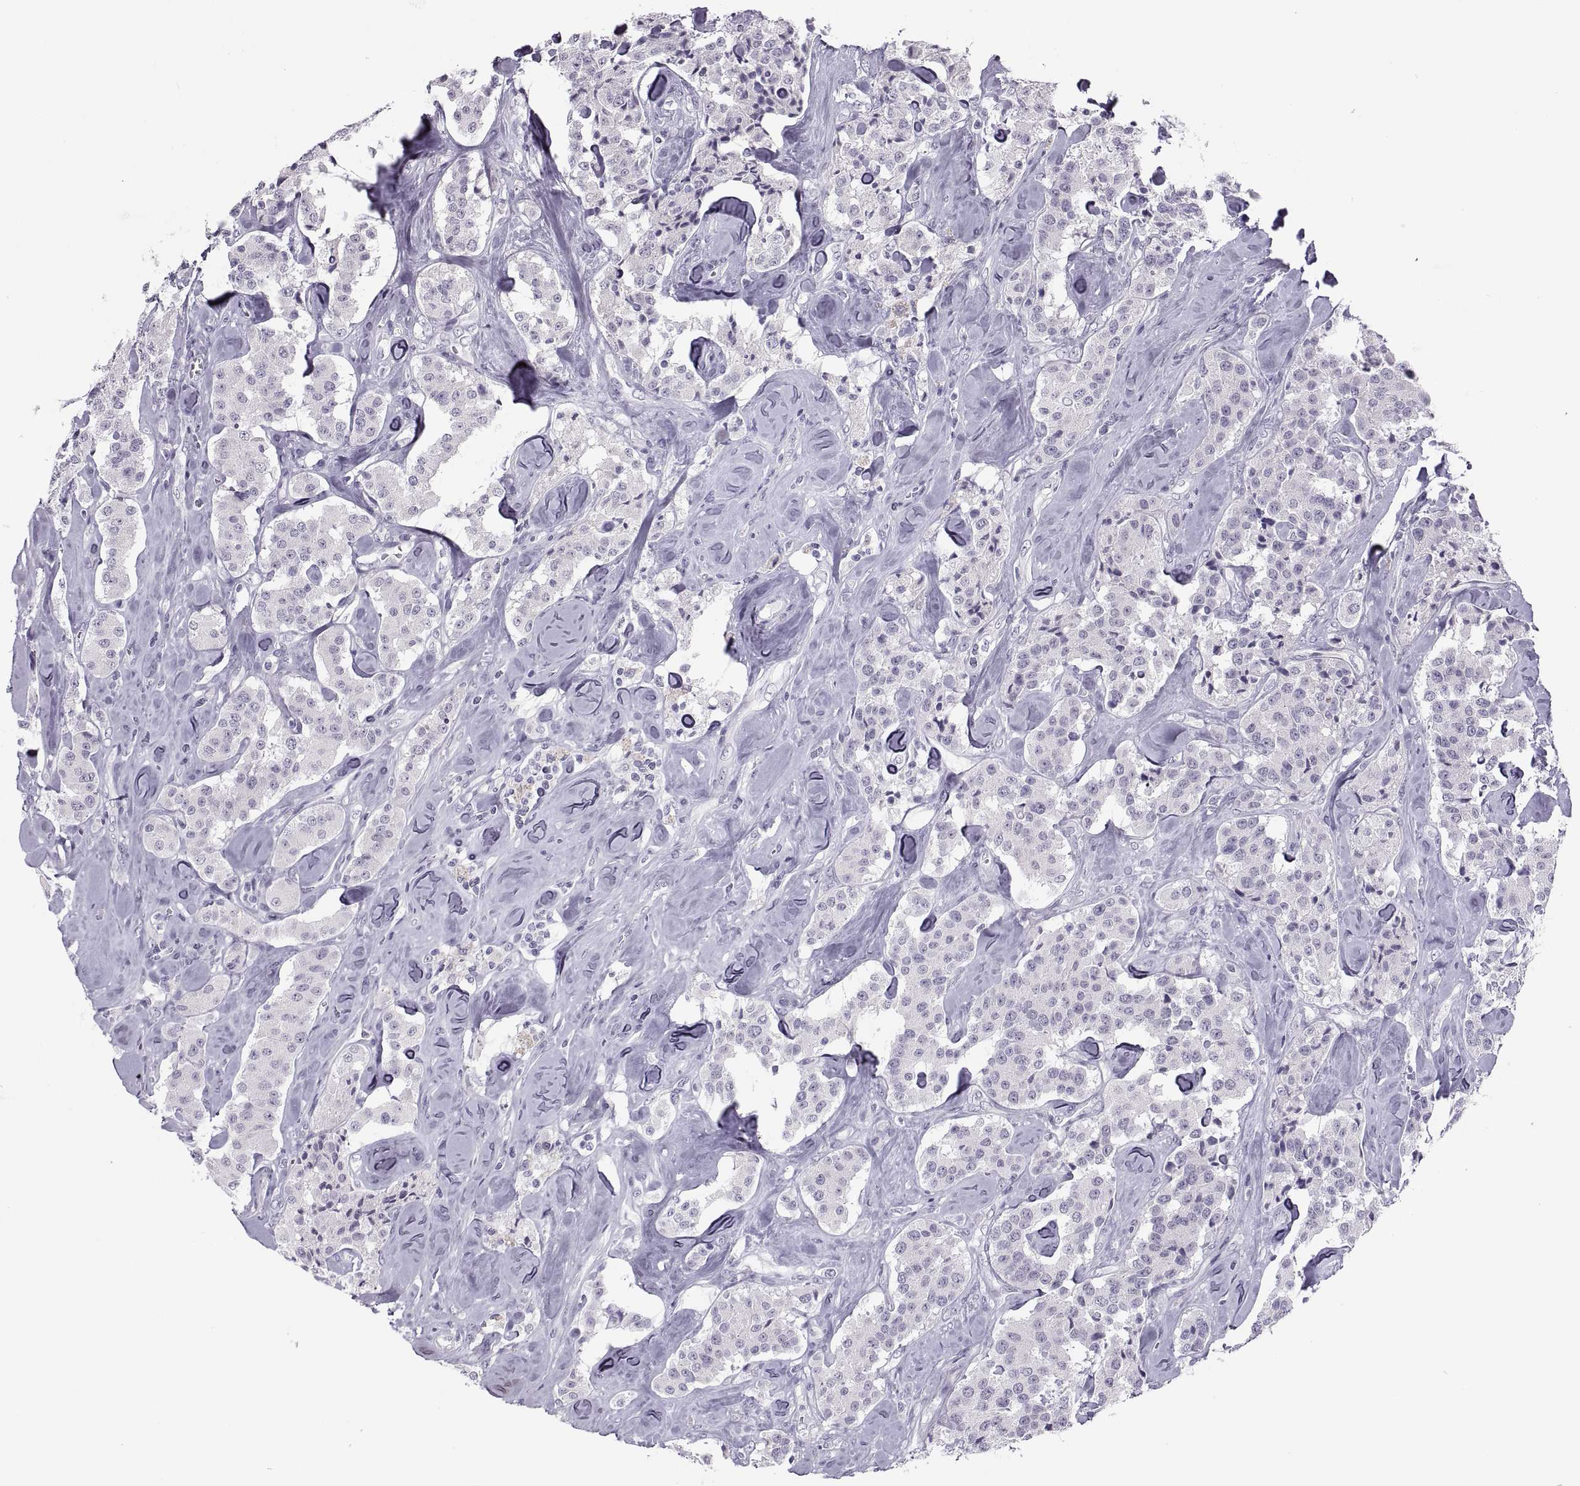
{"staining": {"intensity": "negative", "quantity": "none", "location": "none"}, "tissue": "carcinoid", "cell_type": "Tumor cells", "image_type": "cancer", "snomed": [{"axis": "morphology", "description": "Carcinoid, malignant, NOS"}, {"axis": "topography", "description": "Pancreas"}], "caption": "Malignant carcinoid was stained to show a protein in brown. There is no significant staining in tumor cells.", "gene": "C3orf22", "patient": {"sex": "male", "age": 41}}